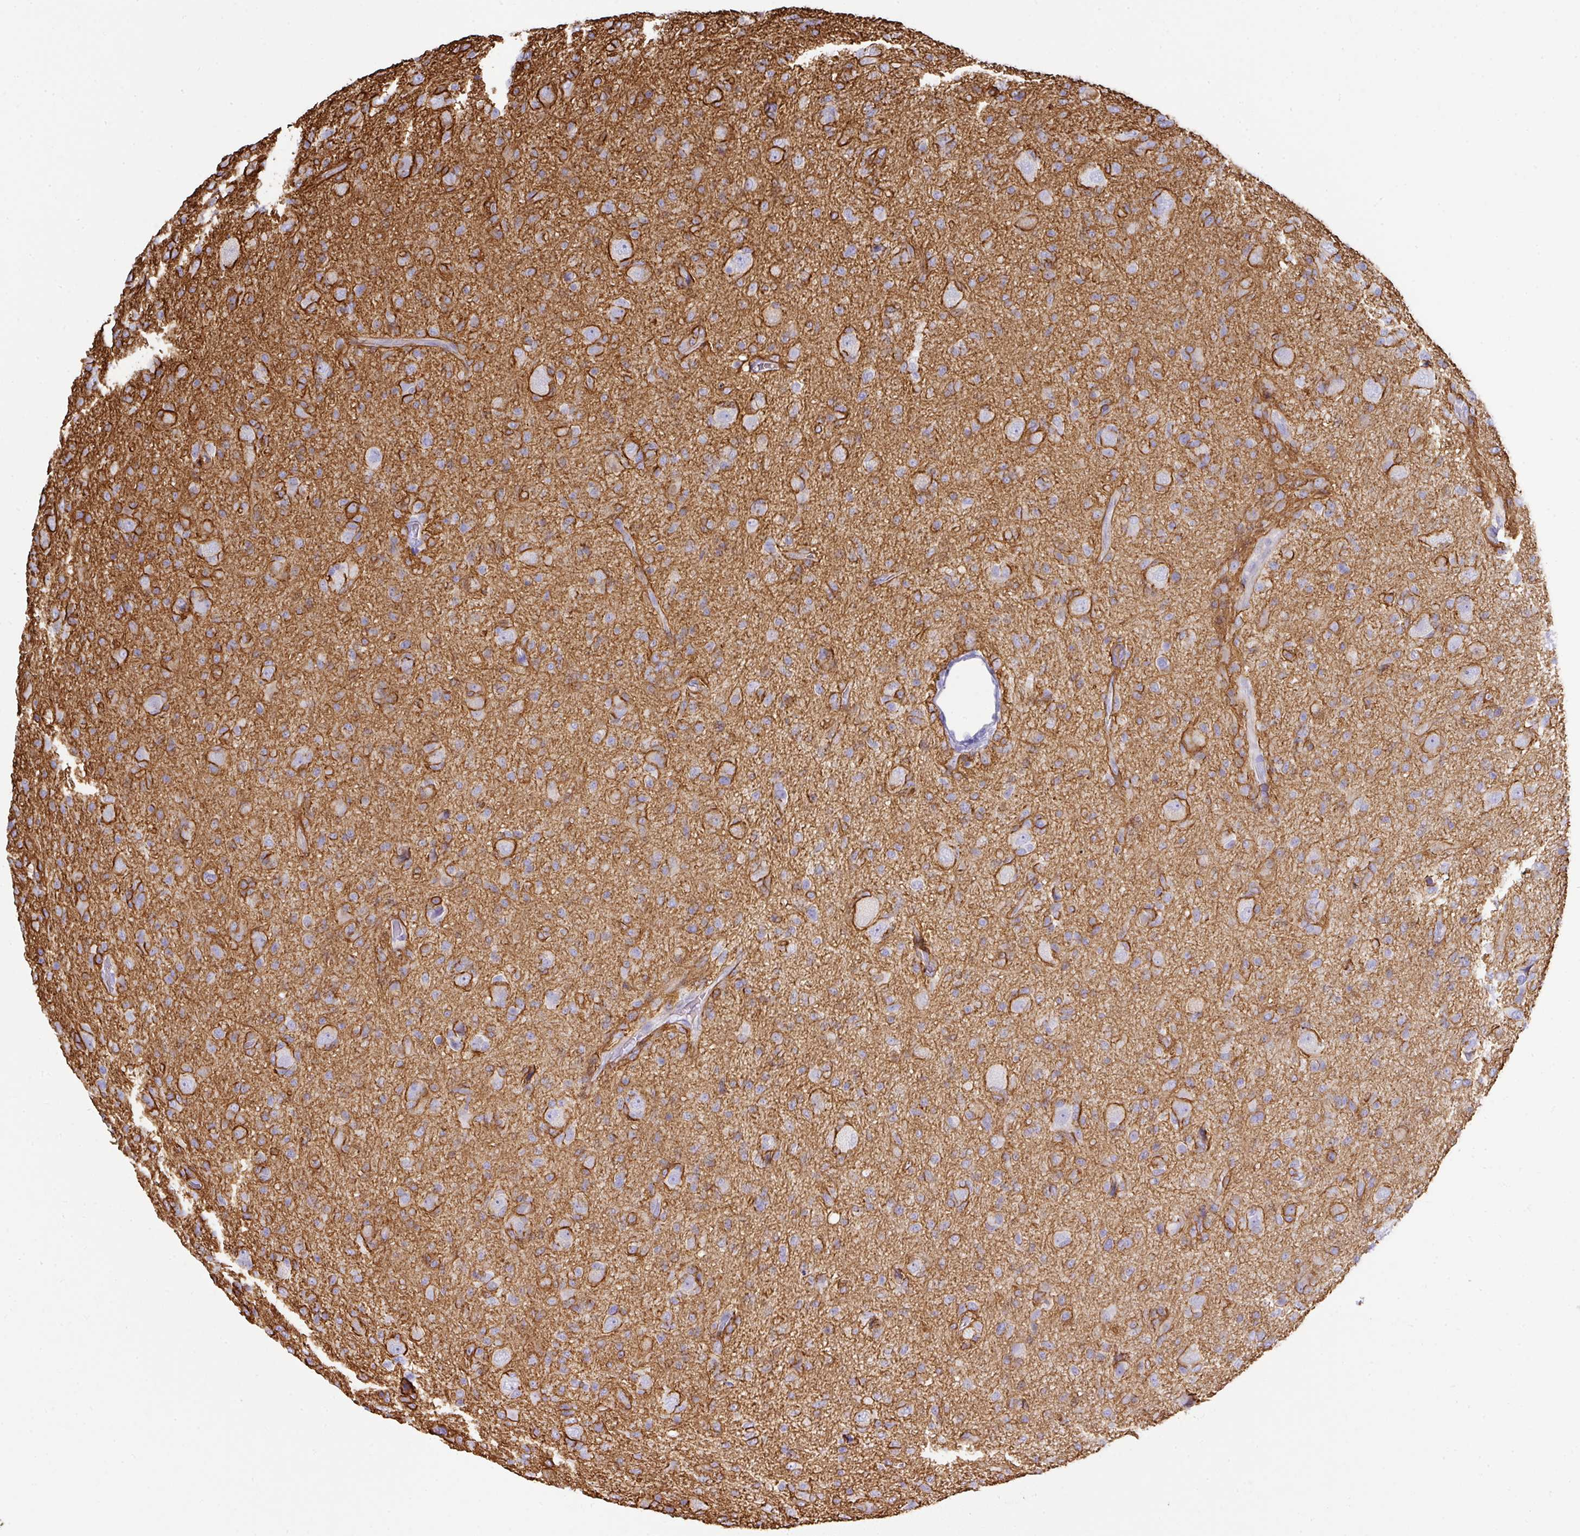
{"staining": {"intensity": "negative", "quantity": "none", "location": "none"}, "tissue": "glioma", "cell_type": "Tumor cells", "image_type": "cancer", "snomed": [{"axis": "morphology", "description": "Glioma, malignant, High grade"}, {"axis": "topography", "description": "Brain"}], "caption": "This is an immunohistochemistry (IHC) image of human glioma. There is no positivity in tumor cells.", "gene": "TARM1", "patient": {"sex": "female", "age": 57}}